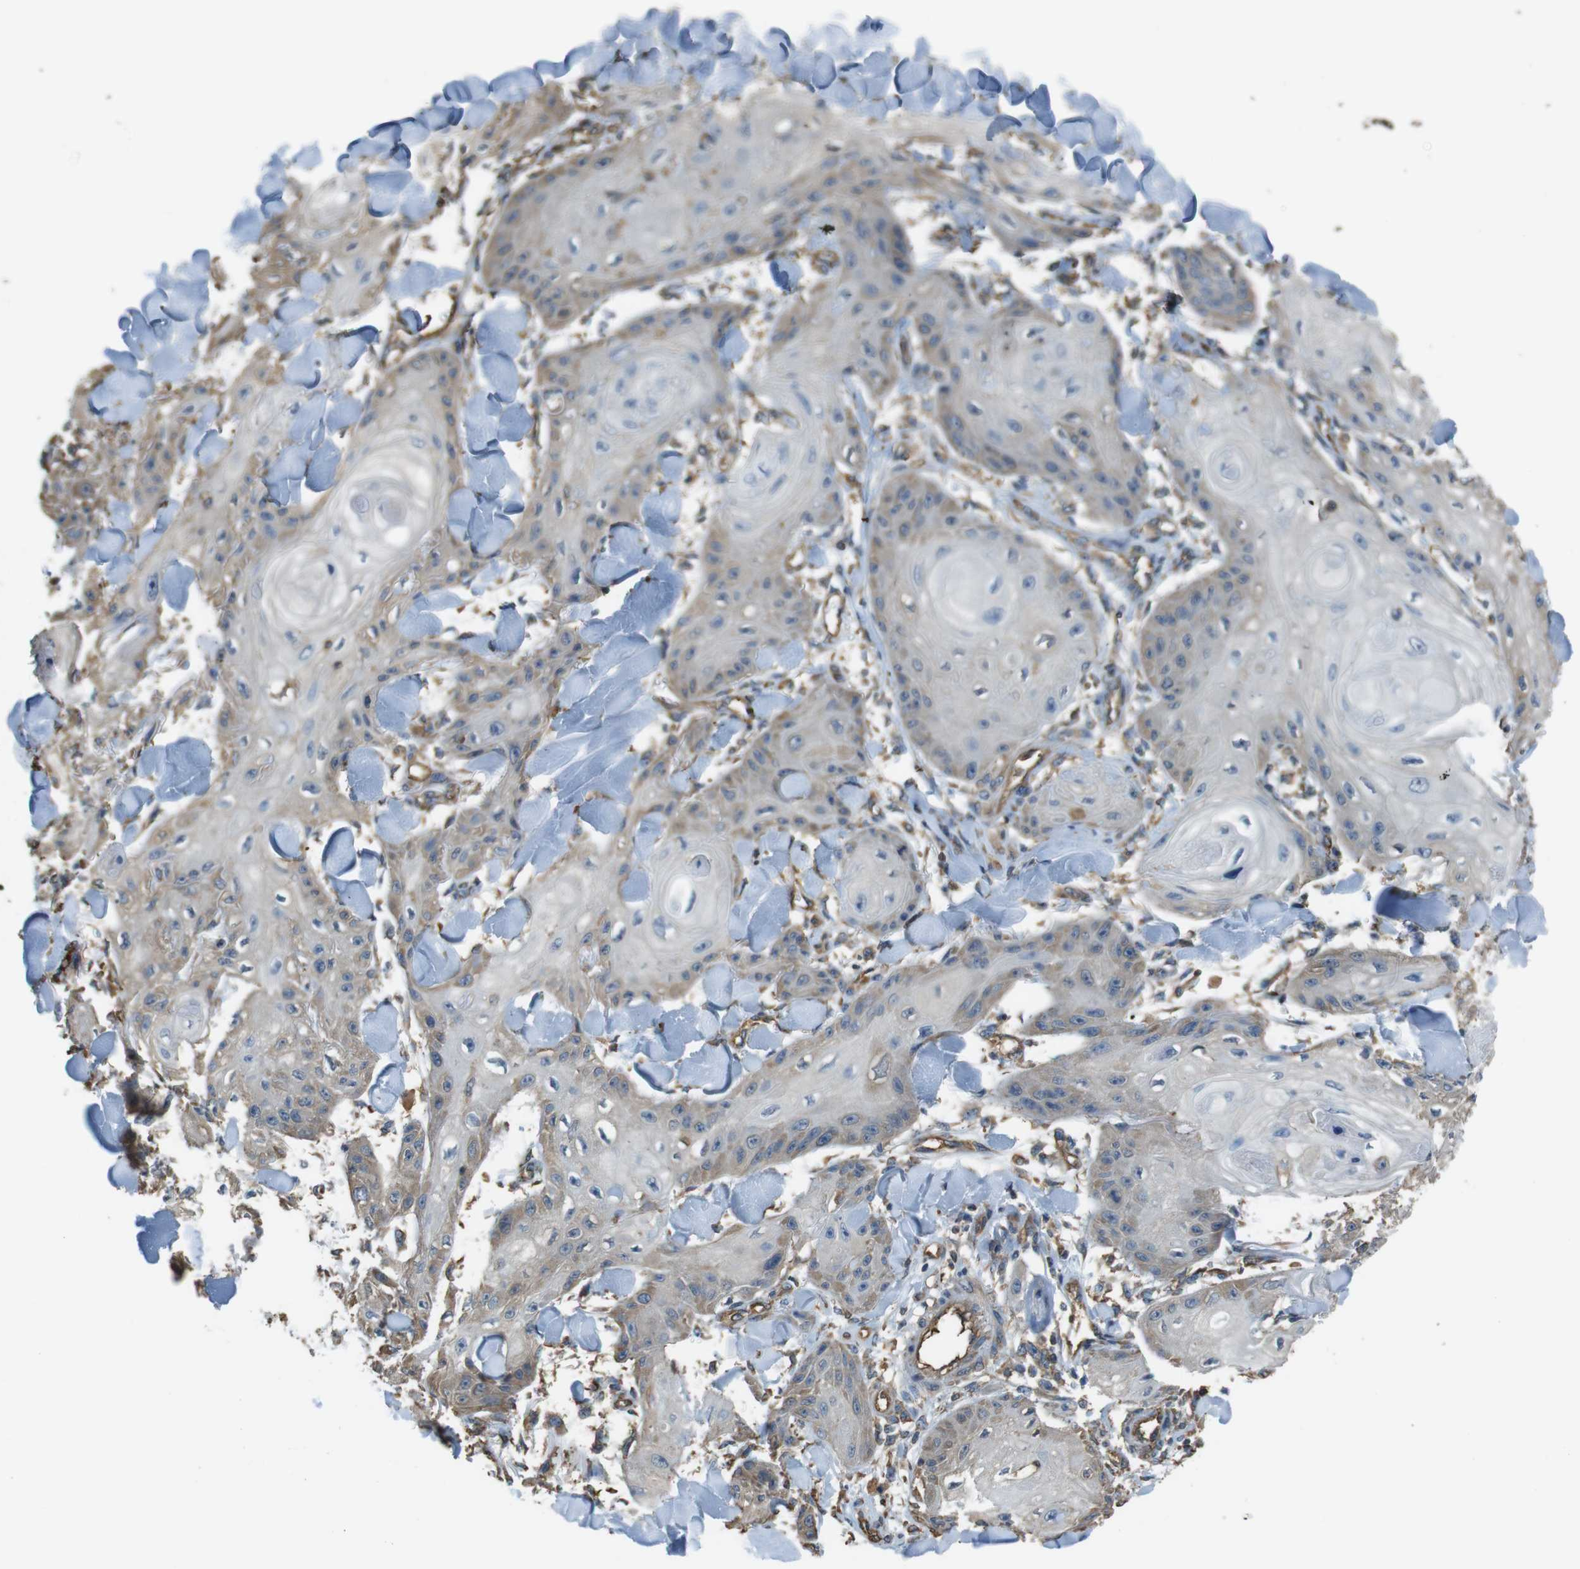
{"staining": {"intensity": "weak", "quantity": "25%-75%", "location": "cytoplasmic/membranous"}, "tissue": "skin cancer", "cell_type": "Tumor cells", "image_type": "cancer", "snomed": [{"axis": "morphology", "description": "Squamous cell carcinoma, NOS"}, {"axis": "topography", "description": "Skin"}], "caption": "A histopathology image of human skin cancer (squamous cell carcinoma) stained for a protein shows weak cytoplasmic/membranous brown staining in tumor cells. The staining was performed using DAB, with brown indicating positive protein expression. Nuclei are stained blue with hematoxylin.", "gene": "FCAR", "patient": {"sex": "male", "age": 74}}